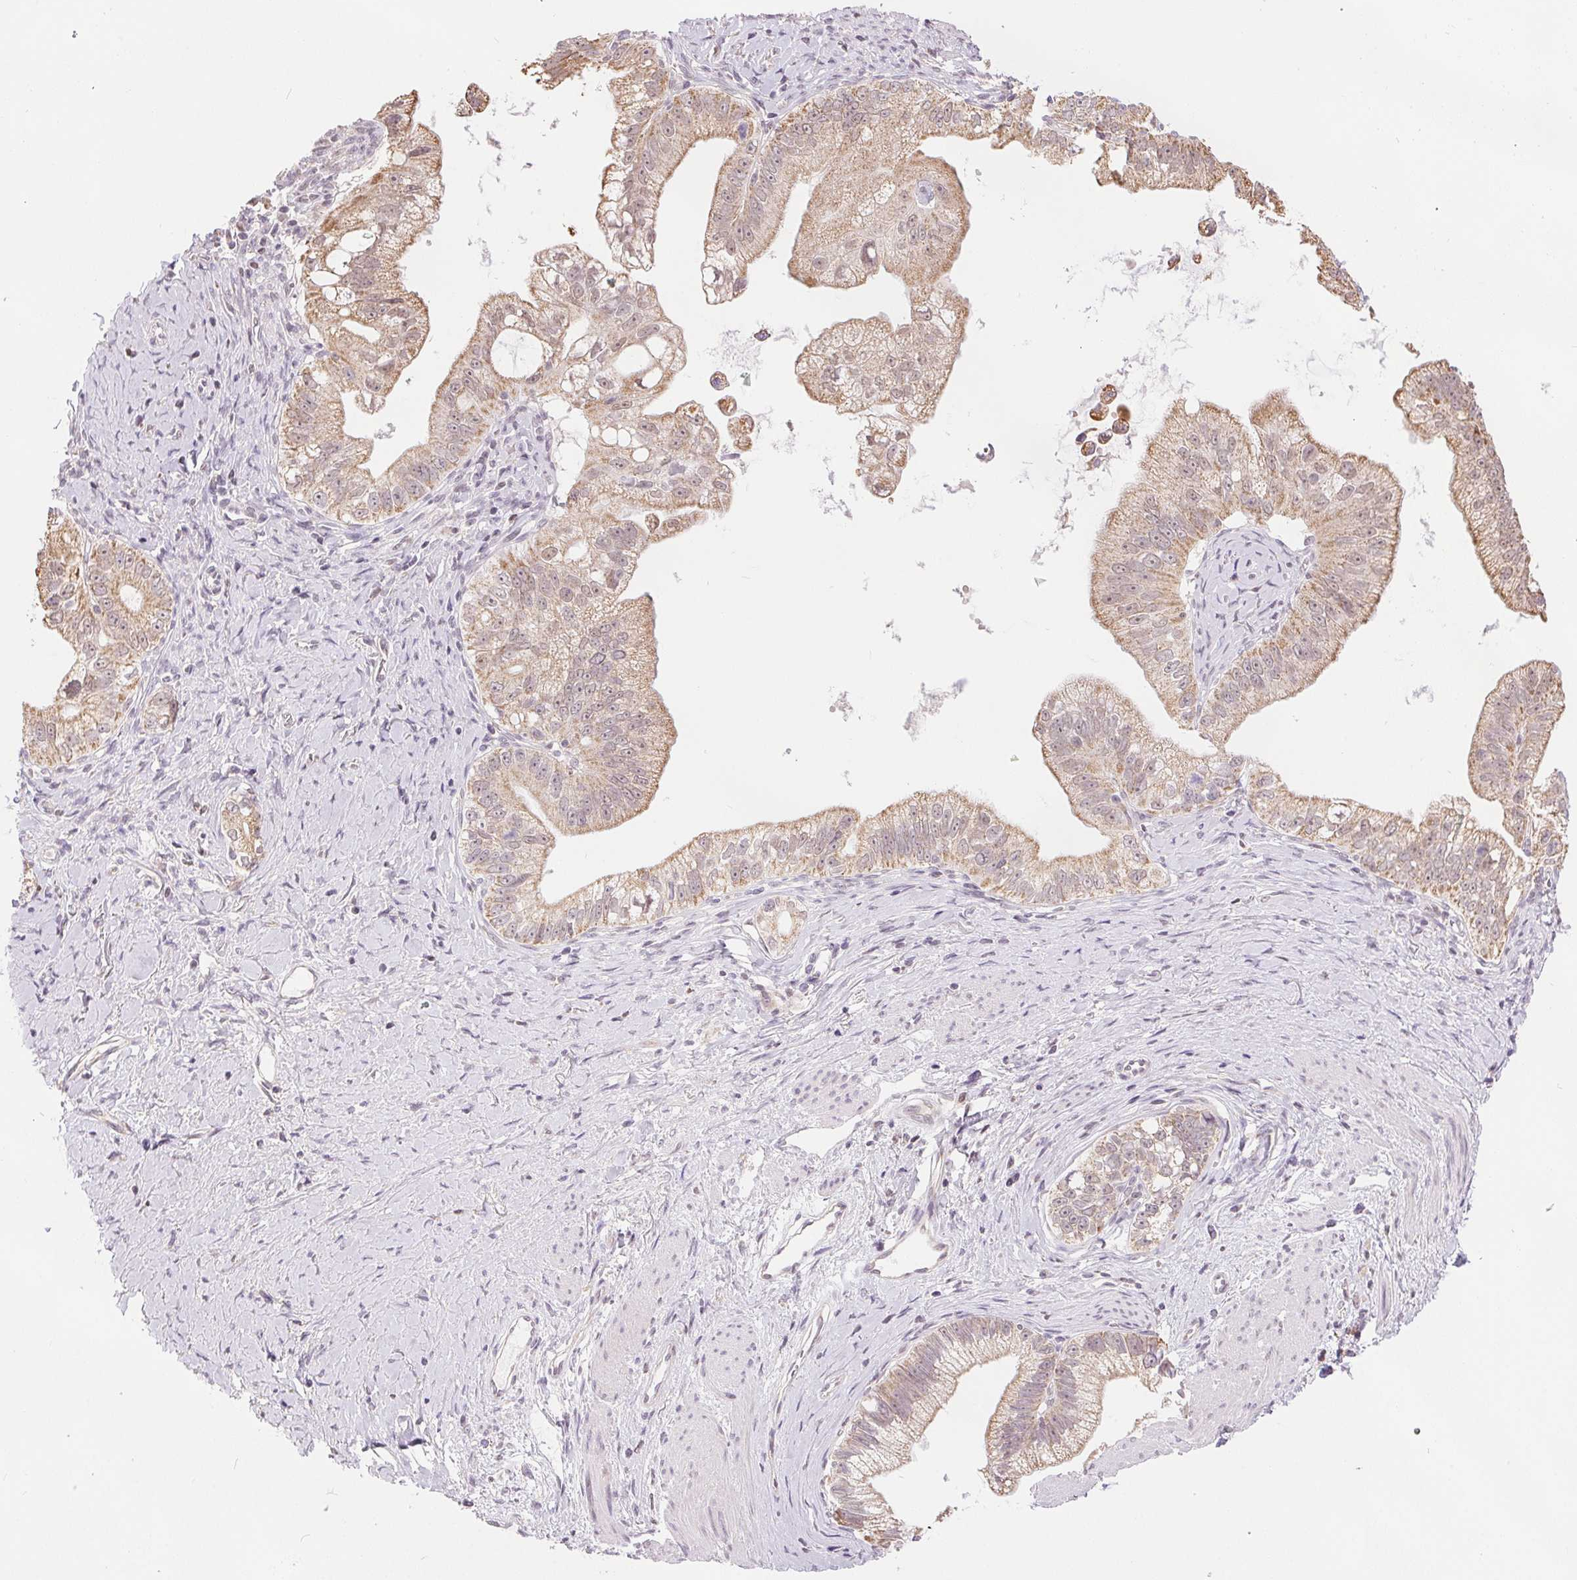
{"staining": {"intensity": "weak", "quantity": ">75%", "location": "cytoplasmic/membranous"}, "tissue": "pancreatic cancer", "cell_type": "Tumor cells", "image_type": "cancer", "snomed": [{"axis": "morphology", "description": "Adenocarcinoma, NOS"}, {"axis": "topography", "description": "Pancreas"}], "caption": "Immunohistochemistry photomicrograph of pancreatic cancer stained for a protein (brown), which reveals low levels of weak cytoplasmic/membranous positivity in approximately >75% of tumor cells.", "gene": "POU2F2", "patient": {"sex": "male", "age": 70}}